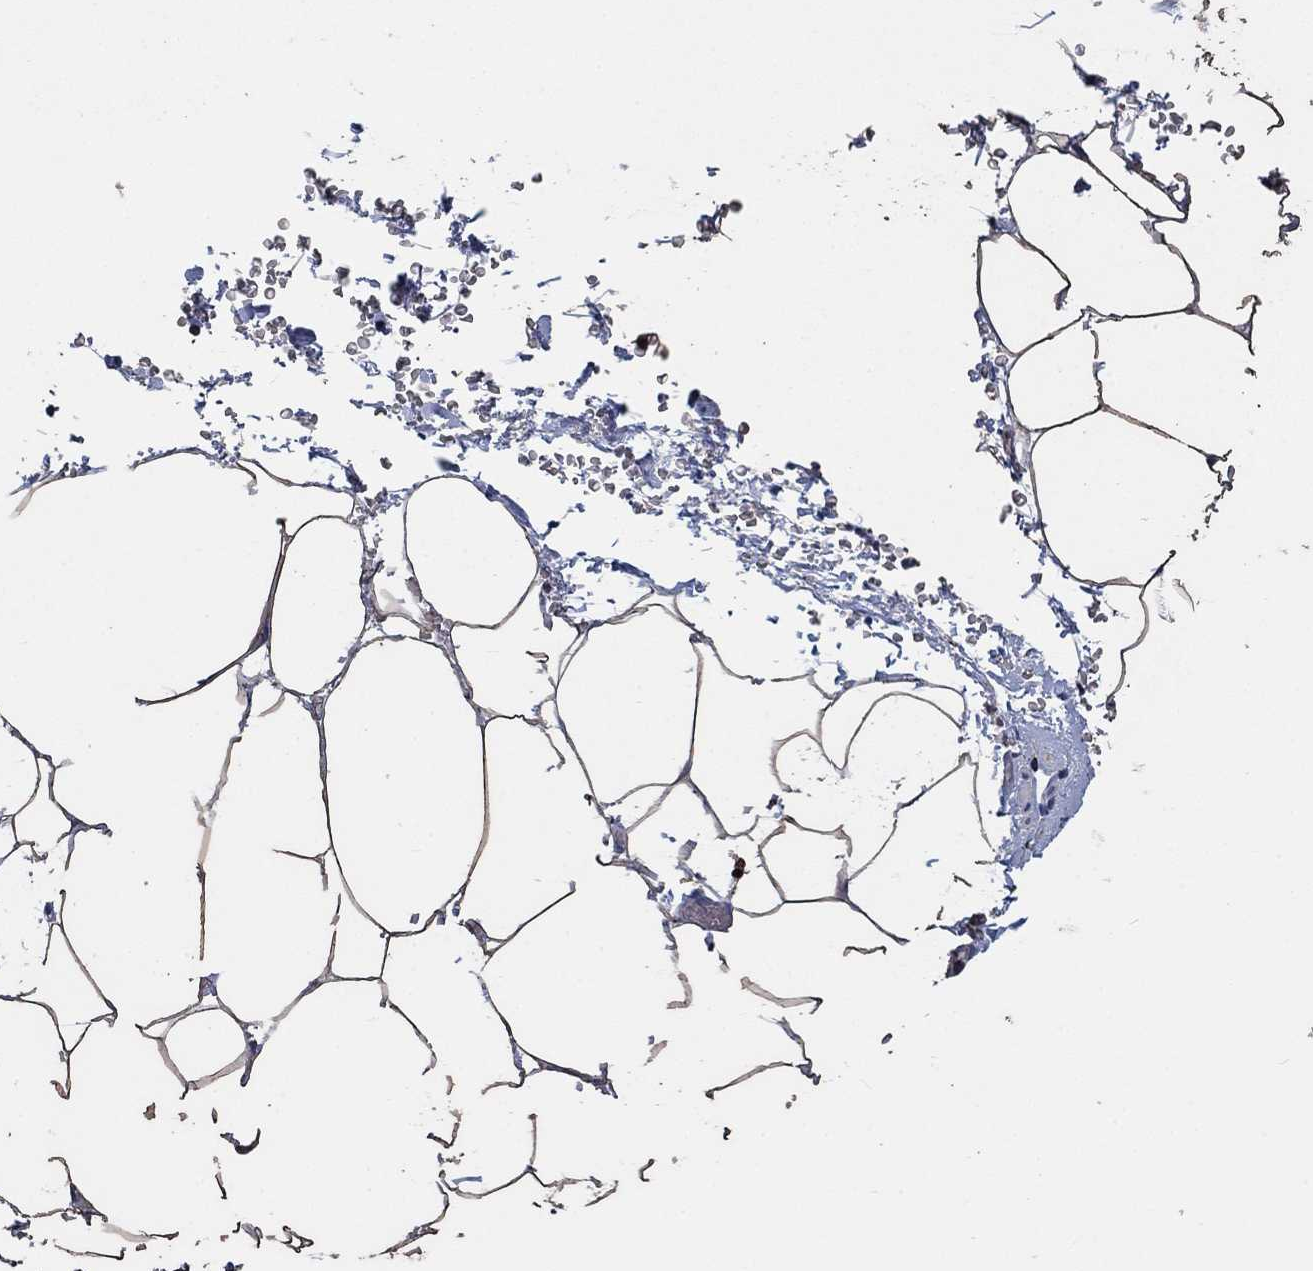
{"staining": {"intensity": "moderate", "quantity": "<25%", "location": "cytoplasmic/membranous"}, "tissue": "adipose tissue", "cell_type": "Adipocytes", "image_type": "normal", "snomed": [{"axis": "morphology", "description": "Normal tissue, NOS"}, {"axis": "topography", "description": "Soft tissue"}, {"axis": "topography", "description": "Adipose tissue"}, {"axis": "topography", "description": "Vascular tissue"}, {"axis": "topography", "description": "Peripheral nerve tissue"}], "caption": "An image of human adipose tissue stained for a protein reveals moderate cytoplasmic/membranous brown staining in adipocytes. (DAB IHC, brown staining for protein, blue staining for nuclei).", "gene": "NCEH1", "patient": {"sex": "male", "age": 68}}